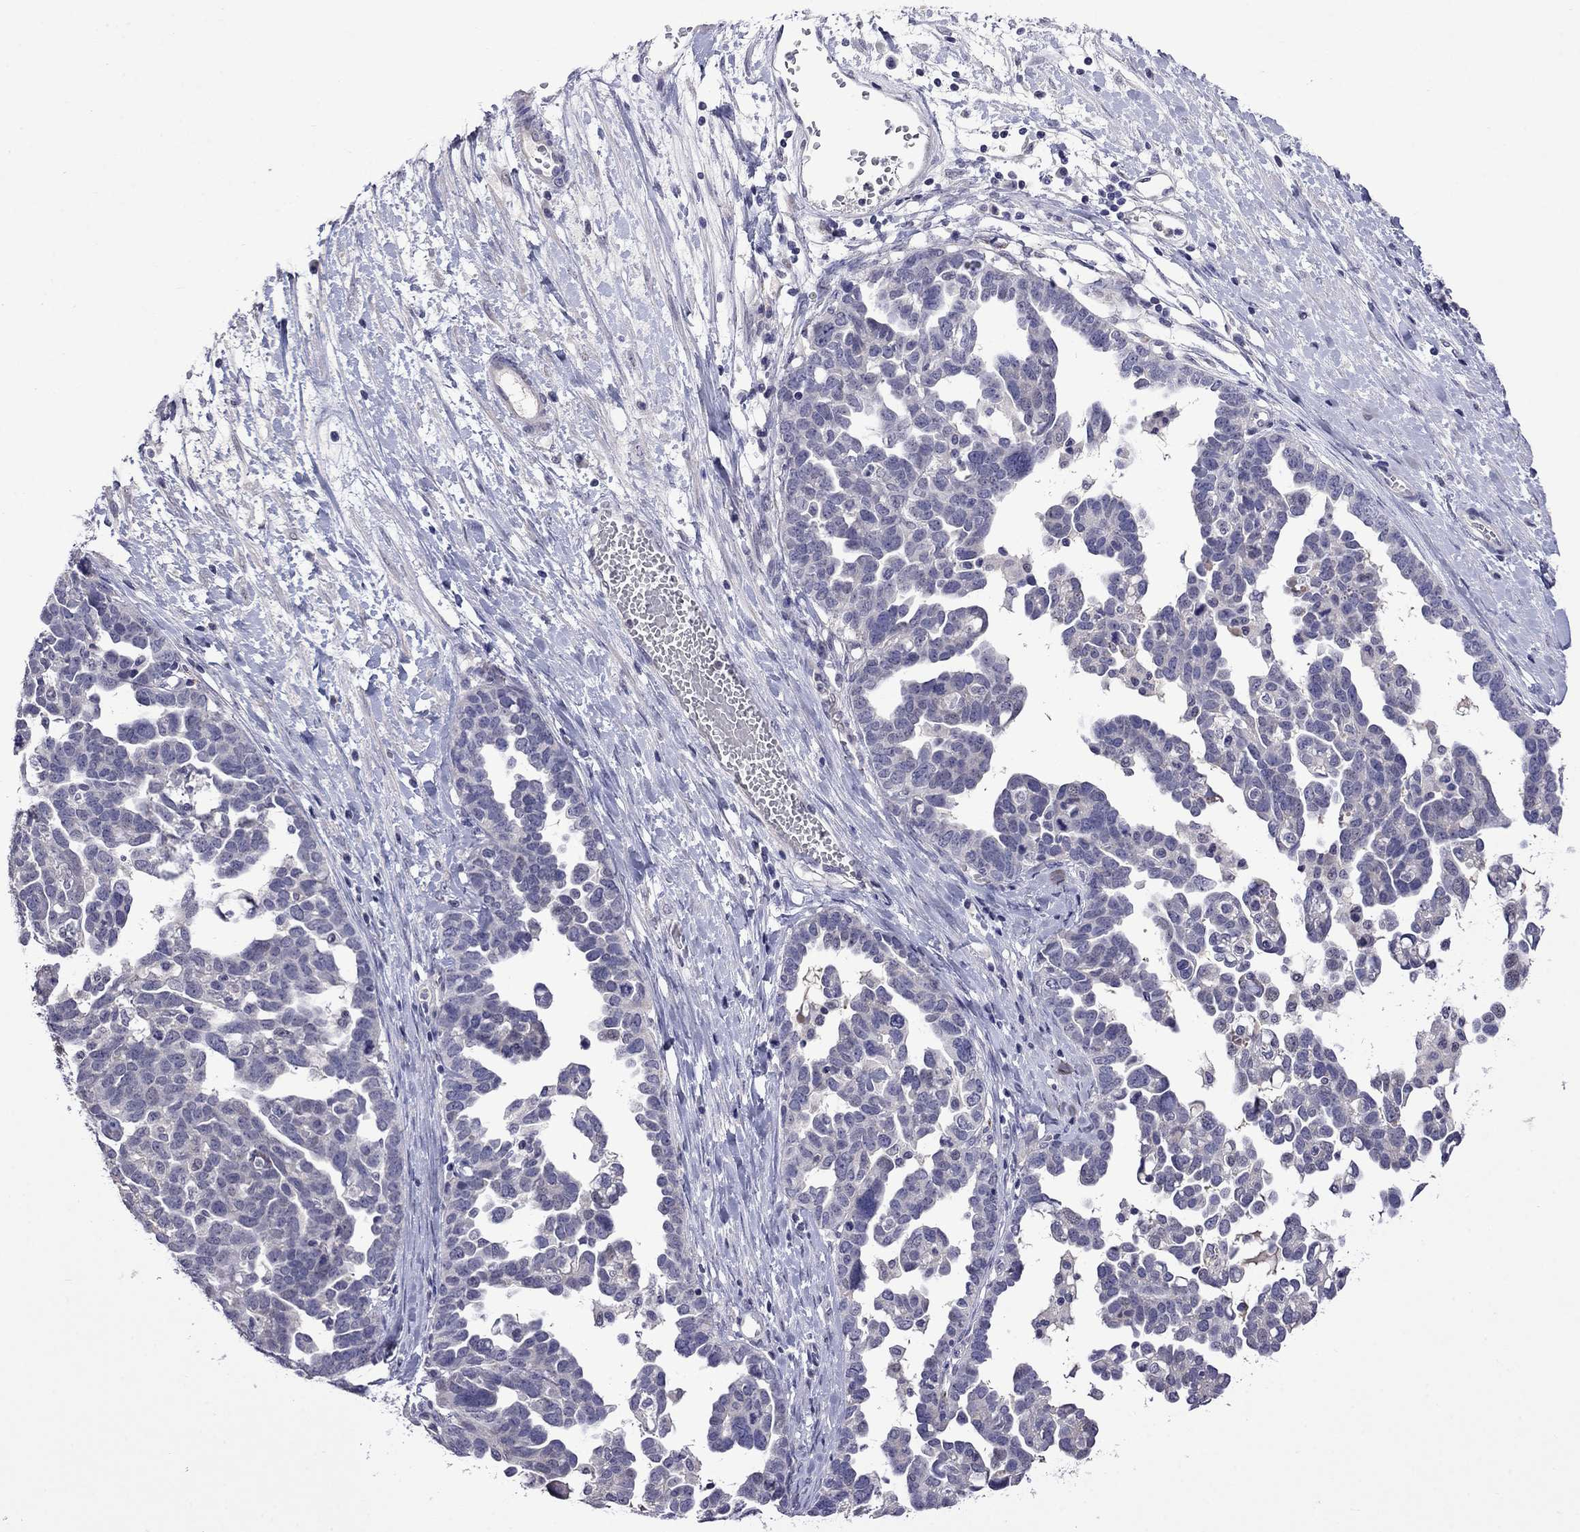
{"staining": {"intensity": "negative", "quantity": "none", "location": "none"}, "tissue": "ovarian cancer", "cell_type": "Tumor cells", "image_type": "cancer", "snomed": [{"axis": "morphology", "description": "Cystadenocarcinoma, serous, NOS"}, {"axis": "topography", "description": "Ovary"}], "caption": "Tumor cells are negative for brown protein staining in ovarian cancer.", "gene": "STAR", "patient": {"sex": "female", "age": 54}}